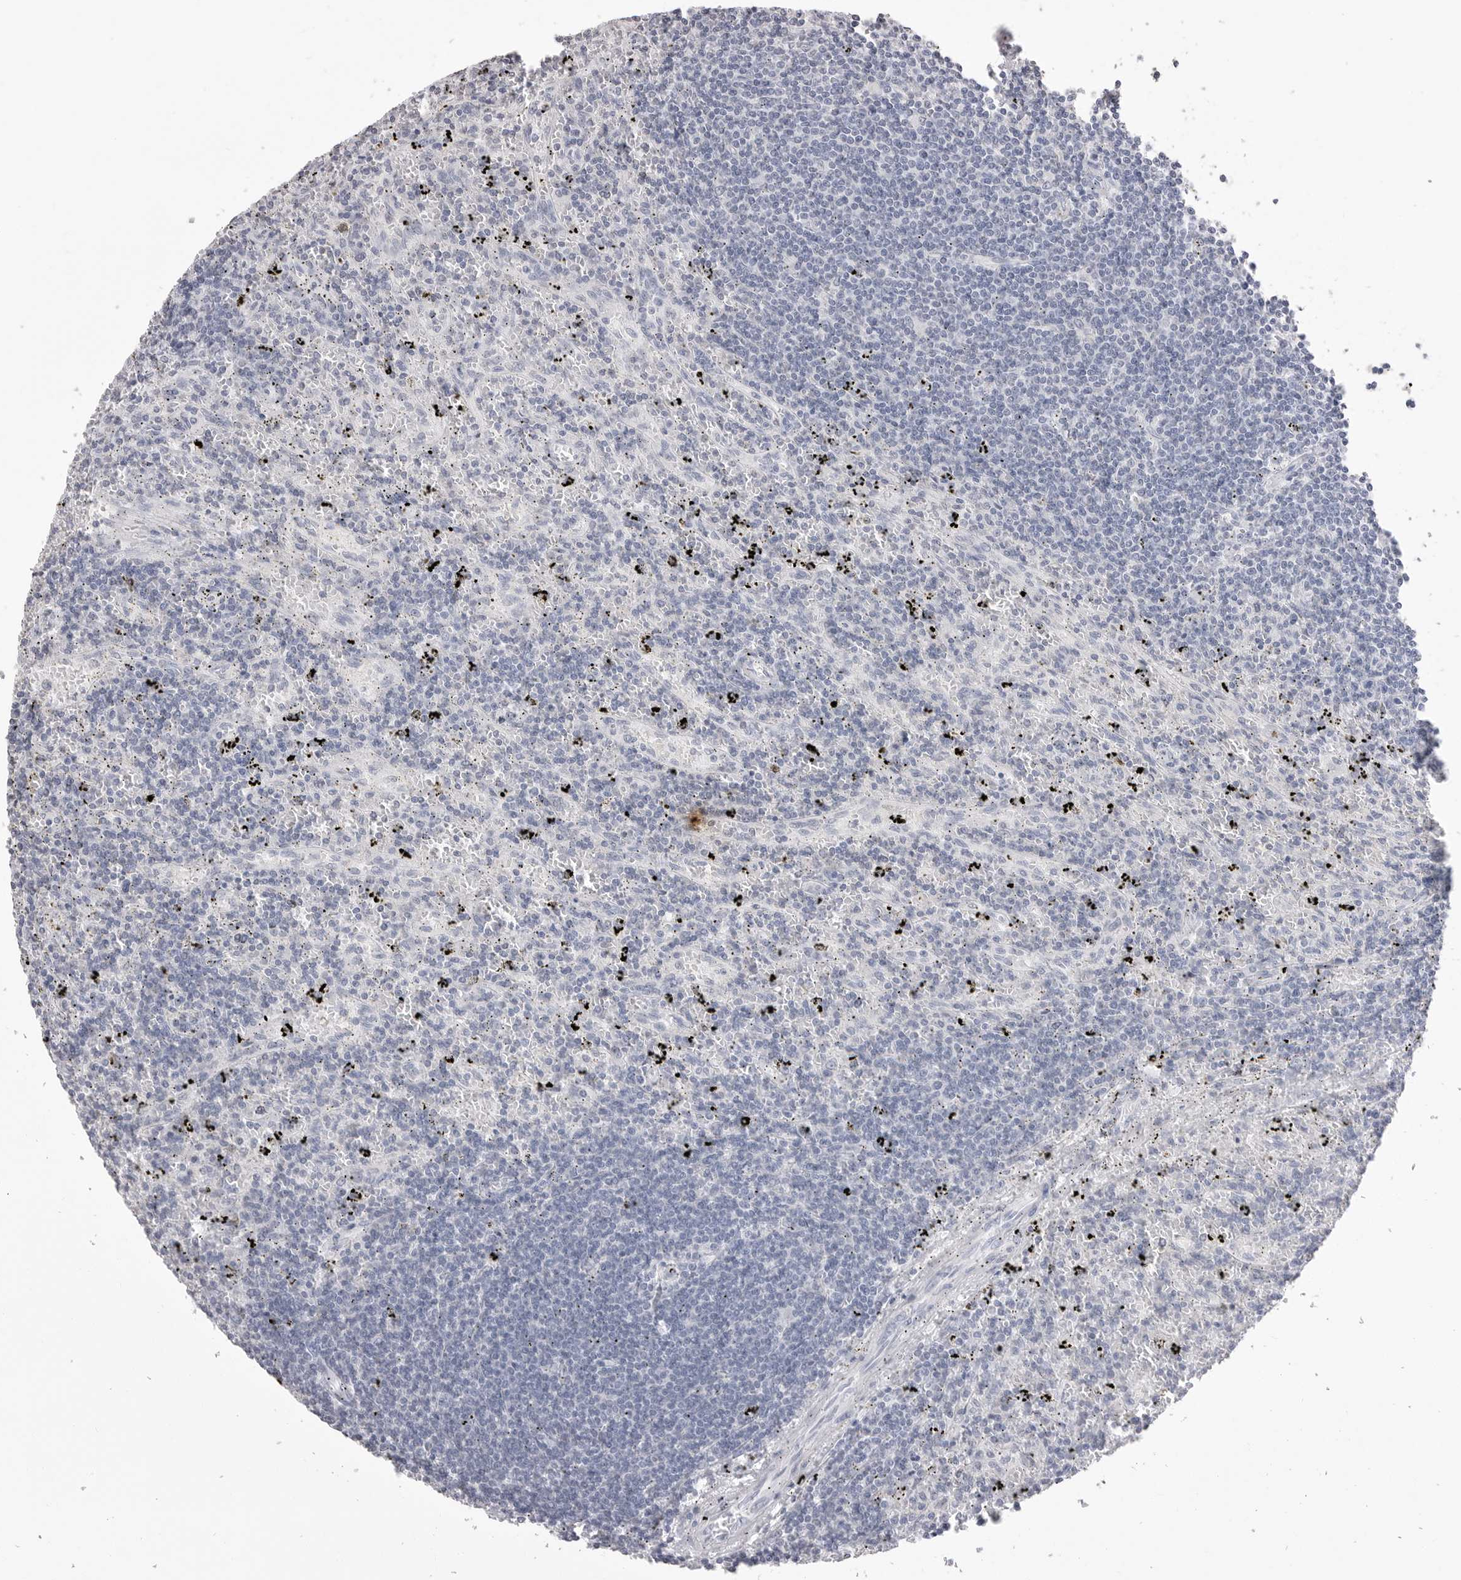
{"staining": {"intensity": "negative", "quantity": "none", "location": "none"}, "tissue": "lymphoma", "cell_type": "Tumor cells", "image_type": "cancer", "snomed": [{"axis": "morphology", "description": "Malignant lymphoma, non-Hodgkin's type, Low grade"}, {"axis": "topography", "description": "Spleen"}], "caption": "Protein analysis of lymphoma demonstrates no significant staining in tumor cells. Brightfield microscopy of IHC stained with DAB (brown) and hematoxylin (blue), captured at high magnification.", "gene": "ICAM5", "patient": {"sex": "male", "age": 76}}